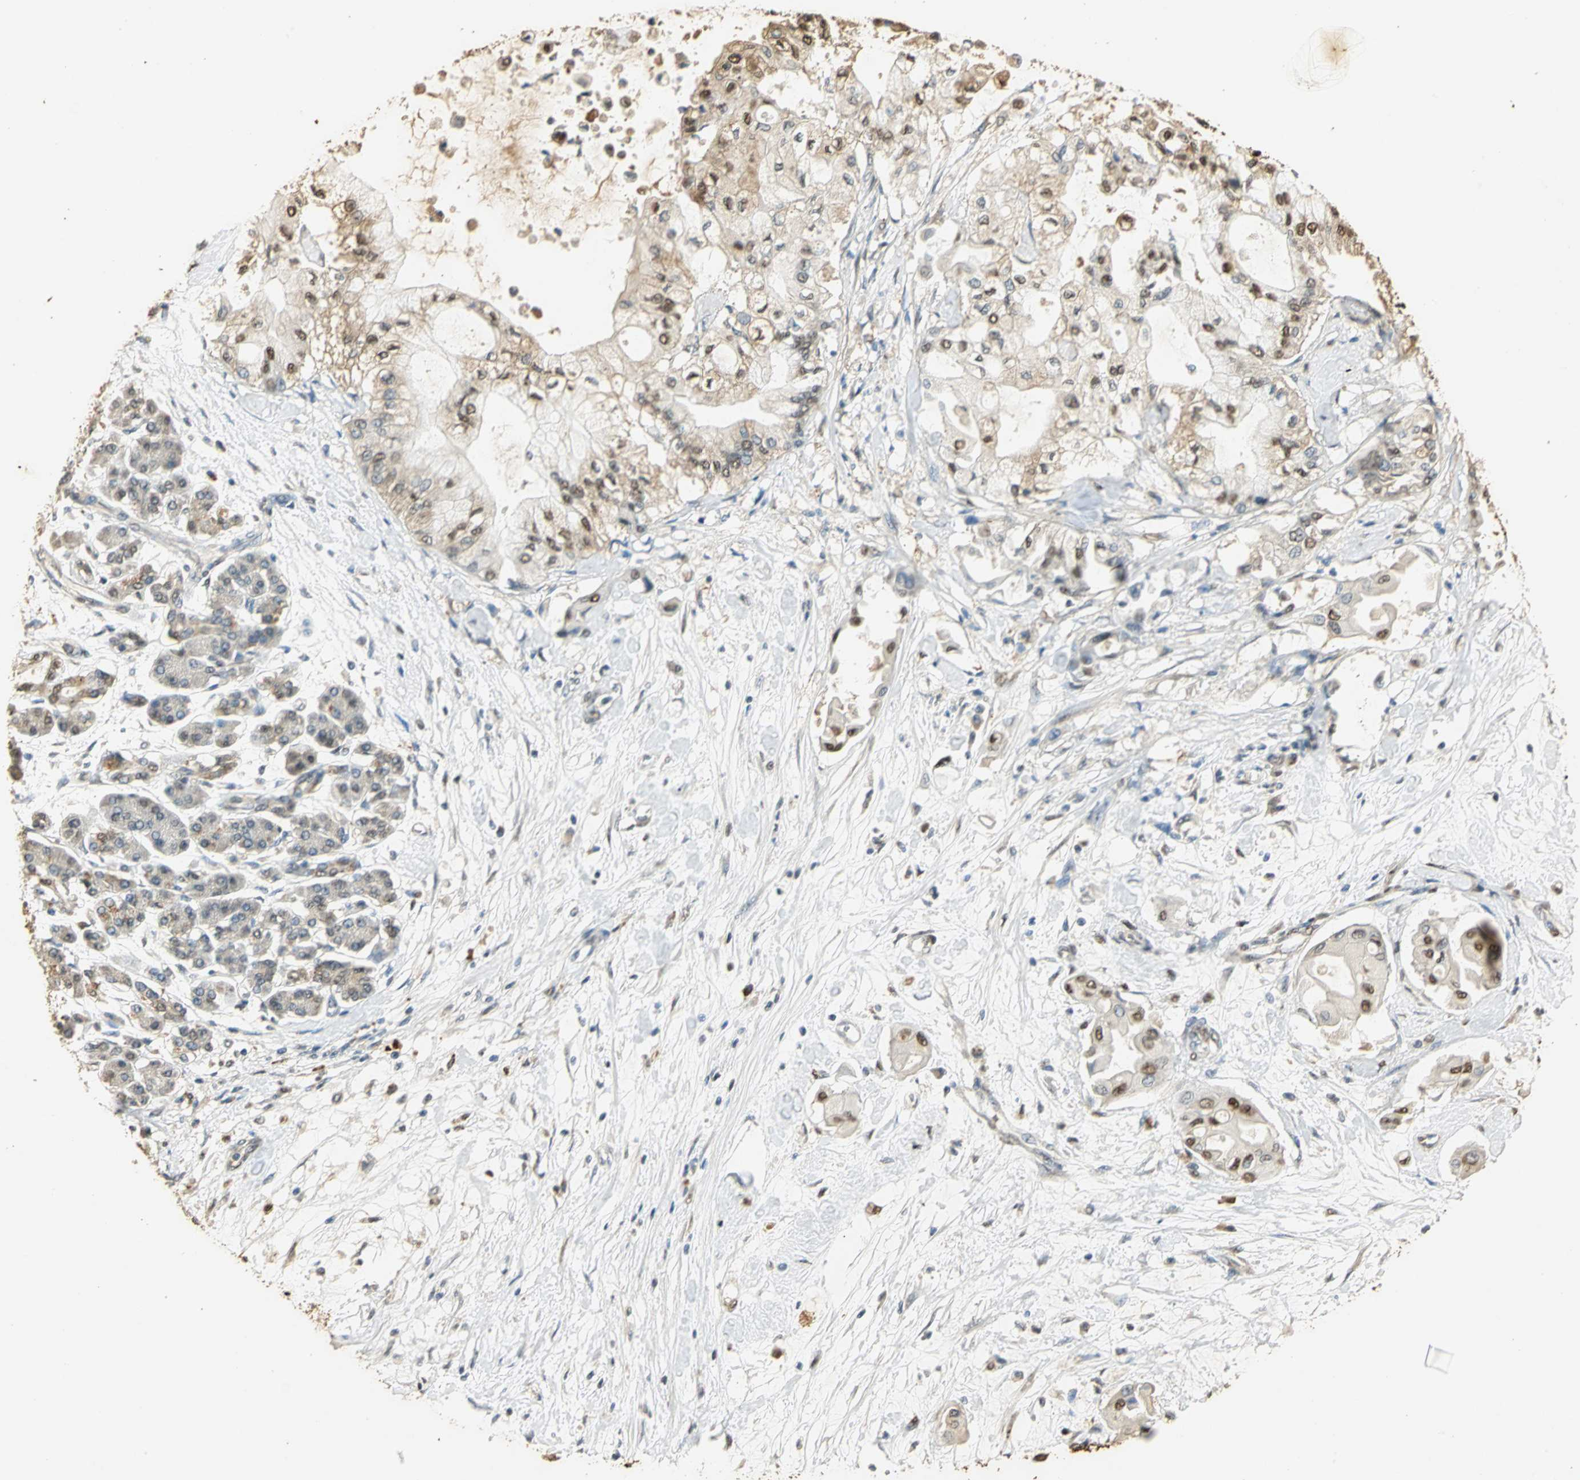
{"staining": {"intensity": "weak", "quantity": ">75%", "location": "cytoplasmic/membranous"}, "tissue": "pancreatic cancer", "cell_type": "Tumor cells", "image_type": "cancer", "snomed": [{"axis": "morphology", "description": "Adenocarcinoma, NOS"}, {"axis": "morphology", "description": "Adenocarcinoma, metastatic, NOS"}, {"axis": "topography", "description": "Lymph node"}, {"axis": "topography", "description": "Pancreas"}, {"axis": "topography", "description": "Duodenum"}], "caption": "IHC image of metastatic adenocarcinoma (pancreatic) stained for a protein (brown), which demonstrates low levels of weak cytoplasmic/membranous positivity in approximately >75% of tumor cells.", "gene": "GAPDH", "patient": {"sex": "female", "age": 64}}